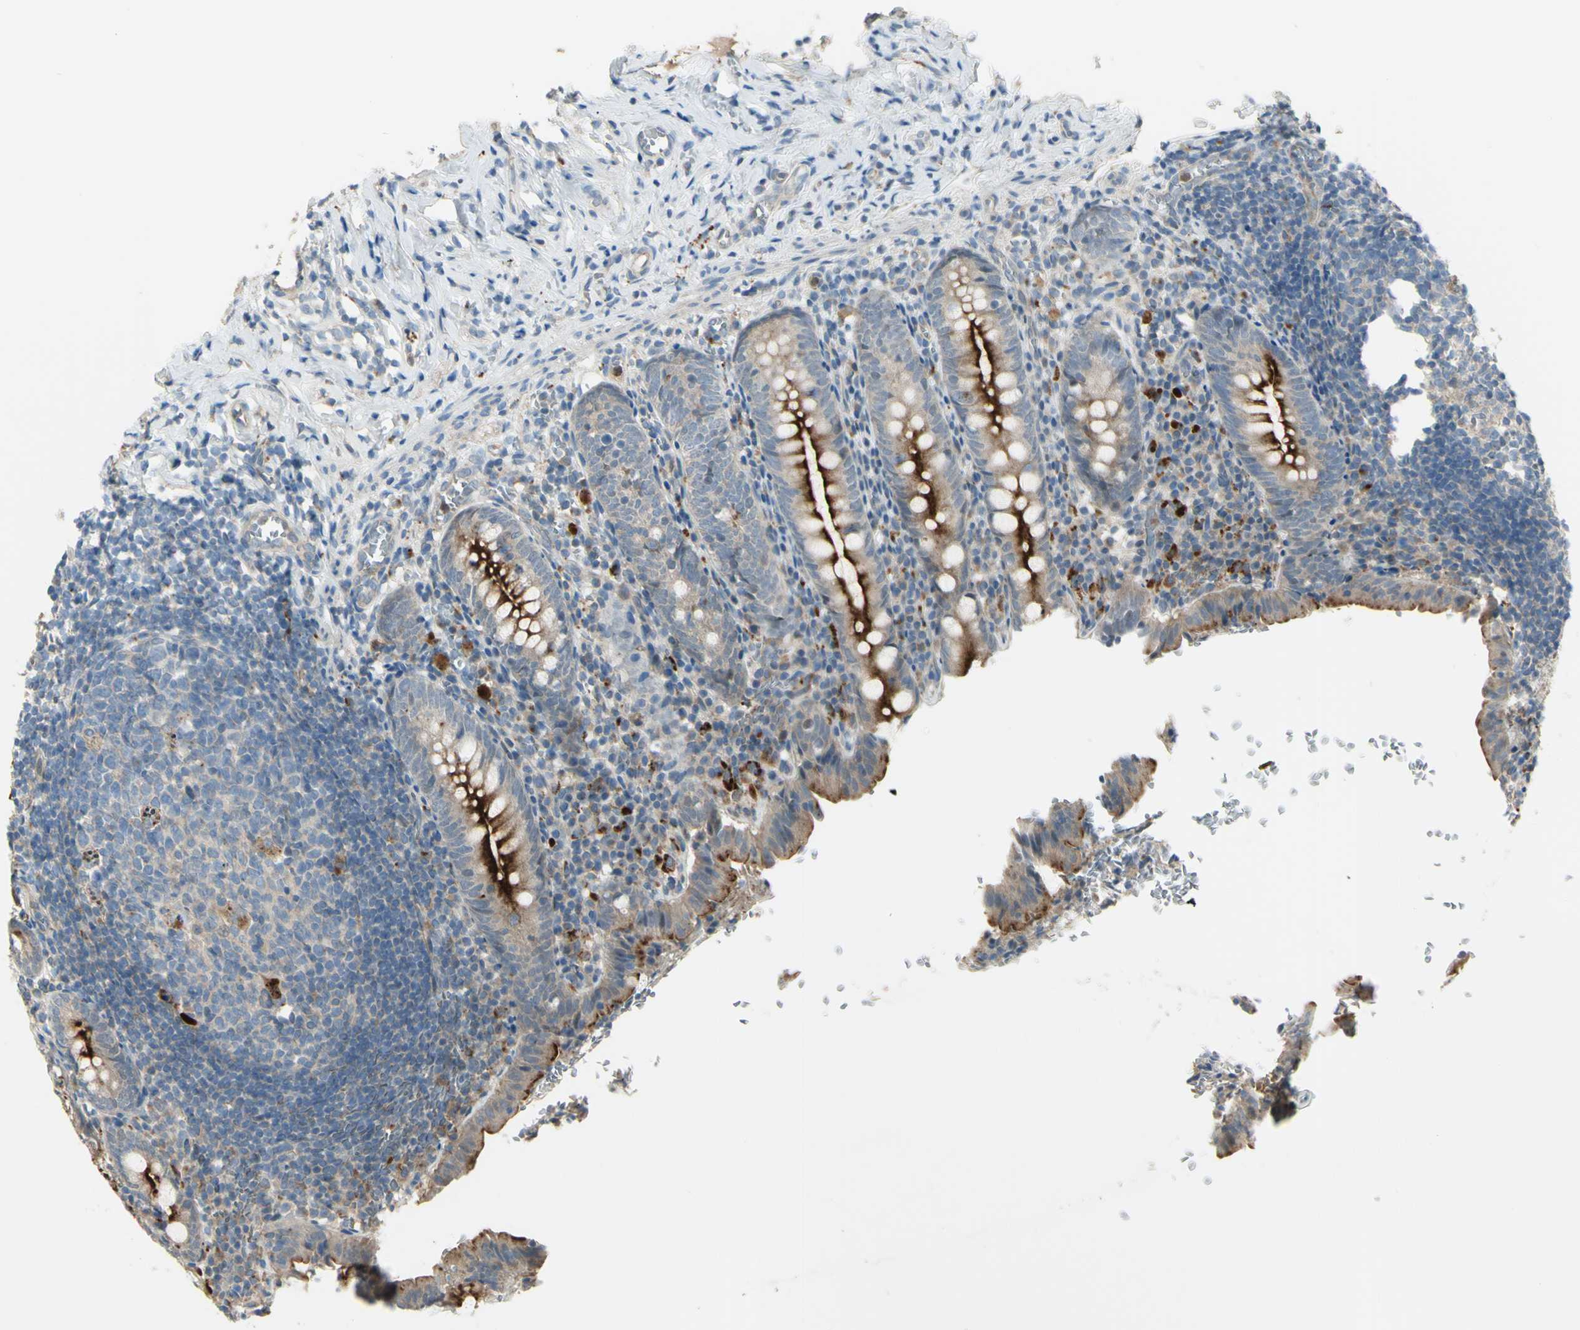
{"staining": {"intensity": "moderate", "quantity": ">75%", "location": "cytoplasmic/membranous"}, "tissue": "appendix", "cell_type": "Glandular cells", "image_type": "normal", "snomed": [{"axis": "morphology", "description": "Normal tissue, NOS"}, {"axis": "topography", "description": "Appendix"}], "caption": "Protein staining demonstrates moderate cytoplasmic/membranous staining in about >75% of glandular cells in unremarkable appendix.", "gene": "LMTK2", "patient": {"sex": "female", "age": 10}}